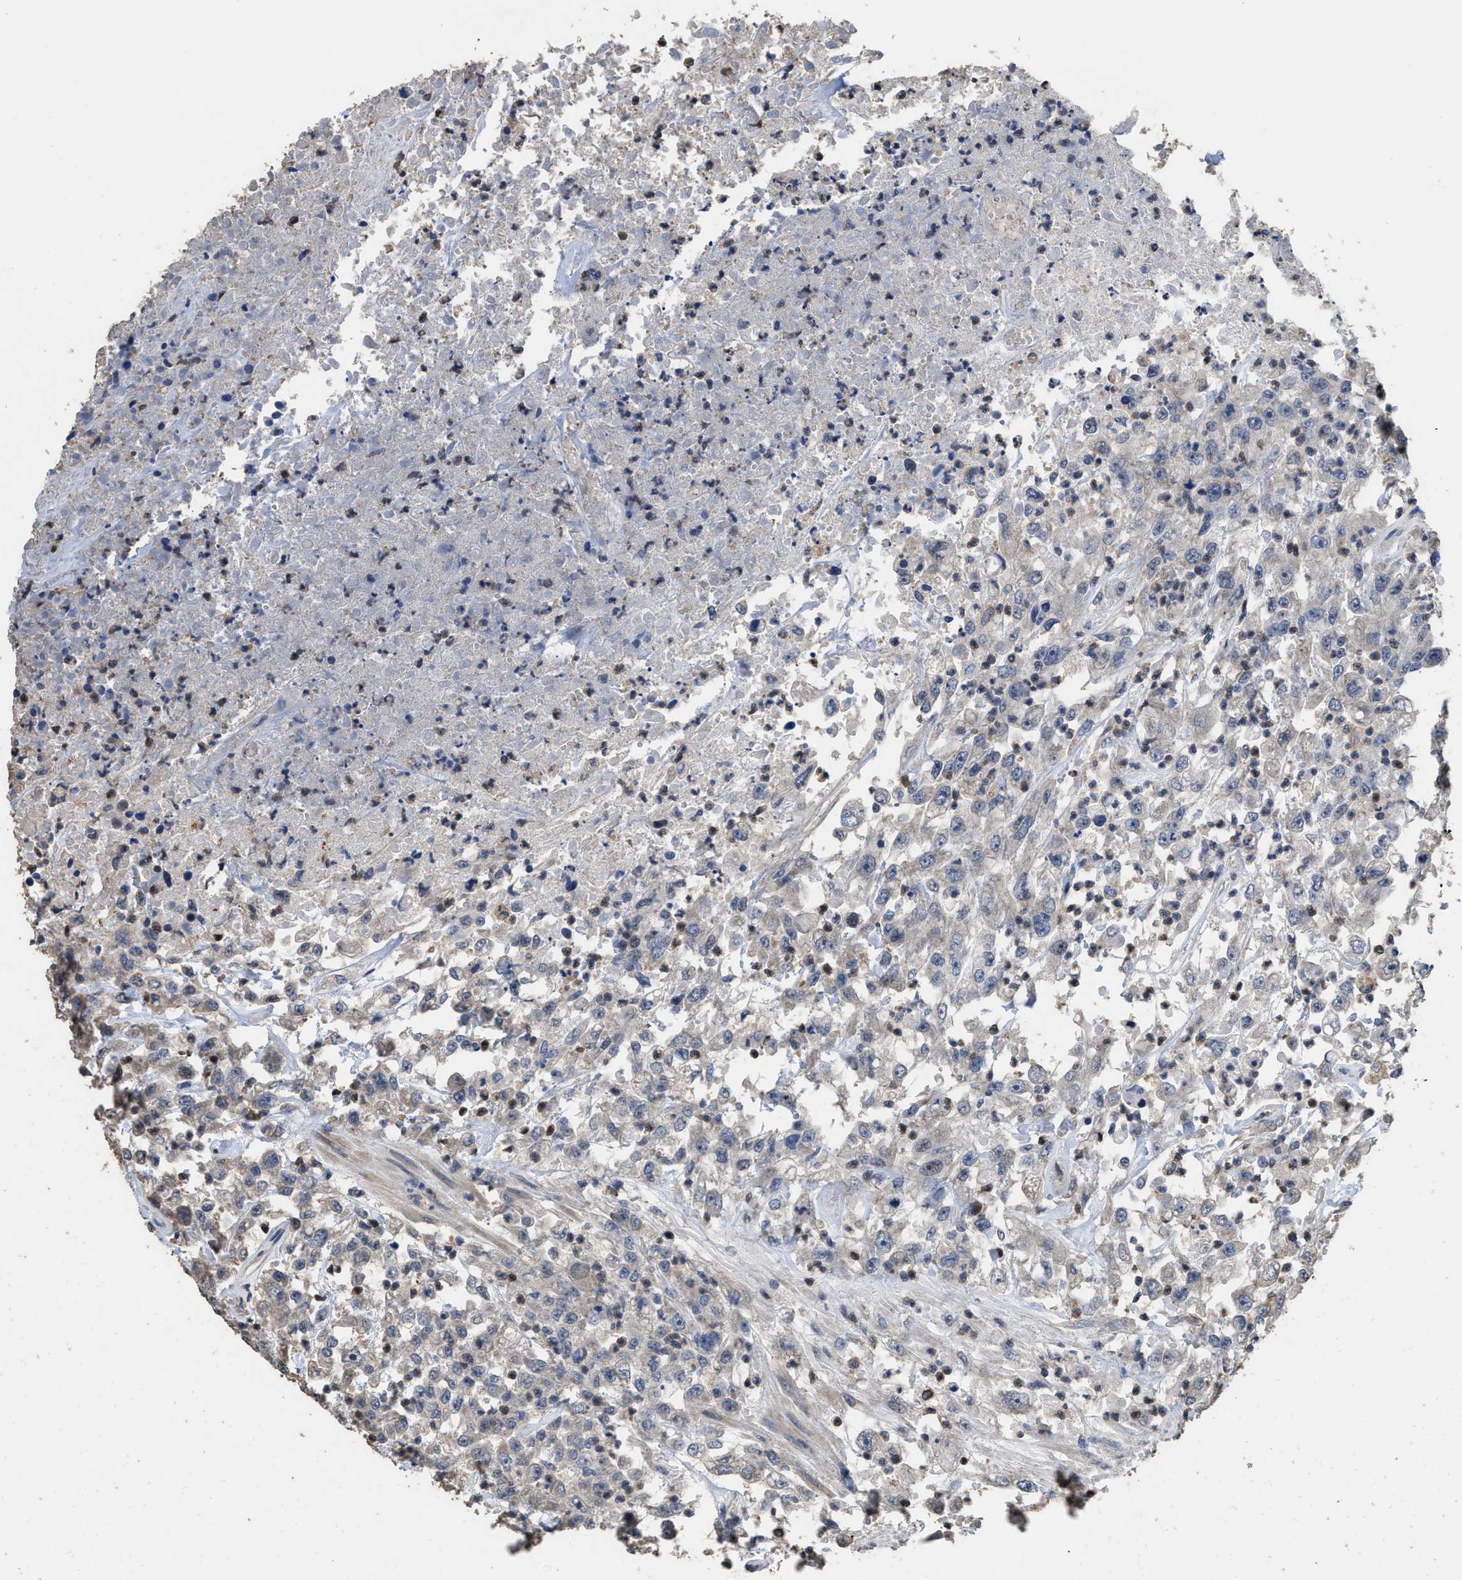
{"staining": {"intensity": "negative", "quantity": "none", "location": "none"}, "tissue": "urothelial cancer", "cell_type": "Tumor cells", "image_type": "cancer", "snomed": [{"axis": "morphology", "description": "Urothelial carcinoma, High grade"}, {"axis": "topography", "description": "Urinary bladder"}], "caption": "IHC histopathology image of neoplastic tissue: urothelial cancer stained with DAB (3,3'-diaminobenzidine) shows no significant protein expression in tumor cells.", "gene": "TDRKH", "patient": {"sex": "male", "age": 46}}